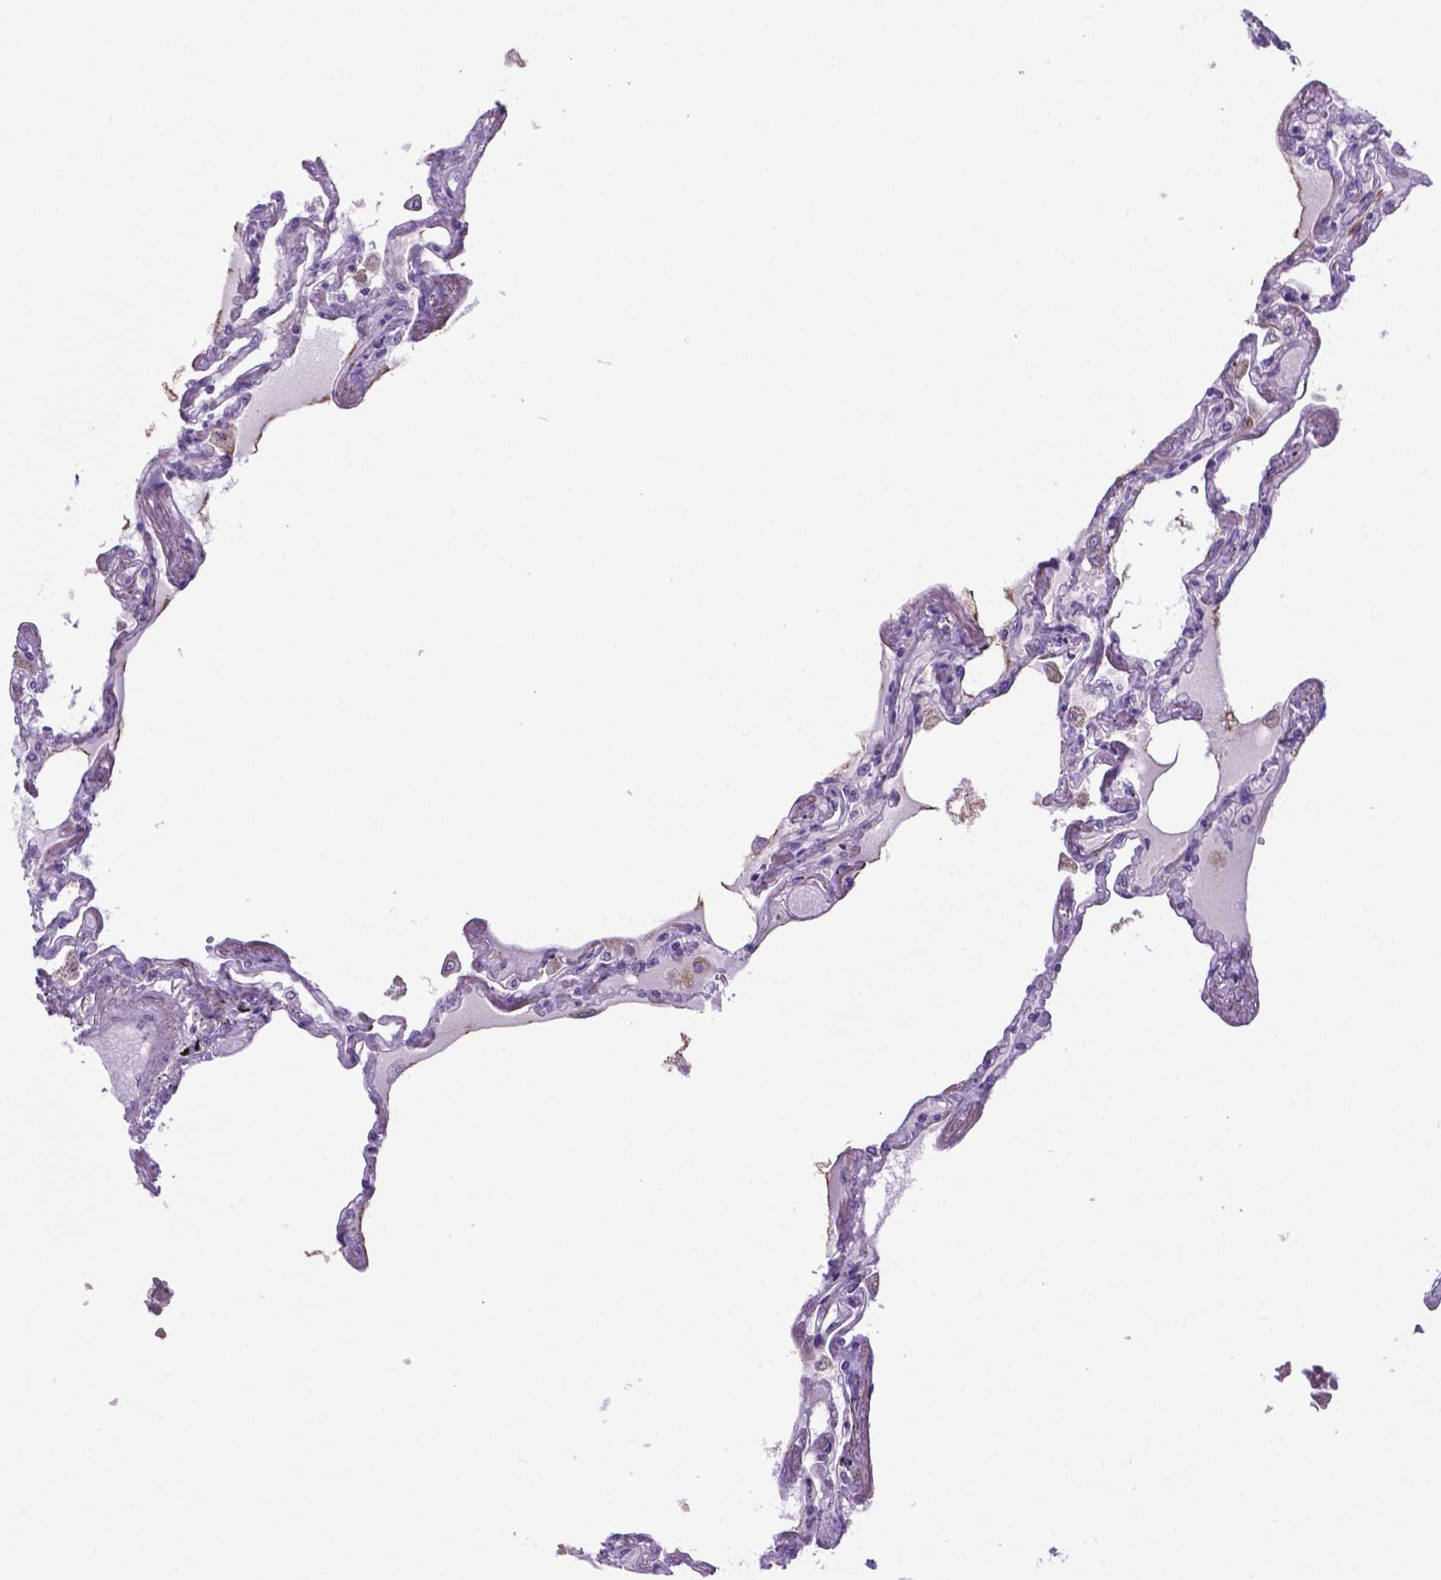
{"staining": {"intensity": "negative", "quantity": "none", "location": "none"}, "tissue": "lung", "cell_type": "Alveolar cells", "image_type": "normal", "snomed": [{"axis": "morphology", "description": "Normal tissue, NOS"}, {"axis": "morphology", "description": "Adenocarcinoma, NOS"}, {"axis": "topography", "description": "Cartilage tissue"}, {"axis": "topography", "description": "Lung"}], "caption": "This is an IHC histopathology image of benign lung. There is no staining in alveolar cells.", "gene": "ADRA2B", "patient": {"sex": "female", "age": 67}}